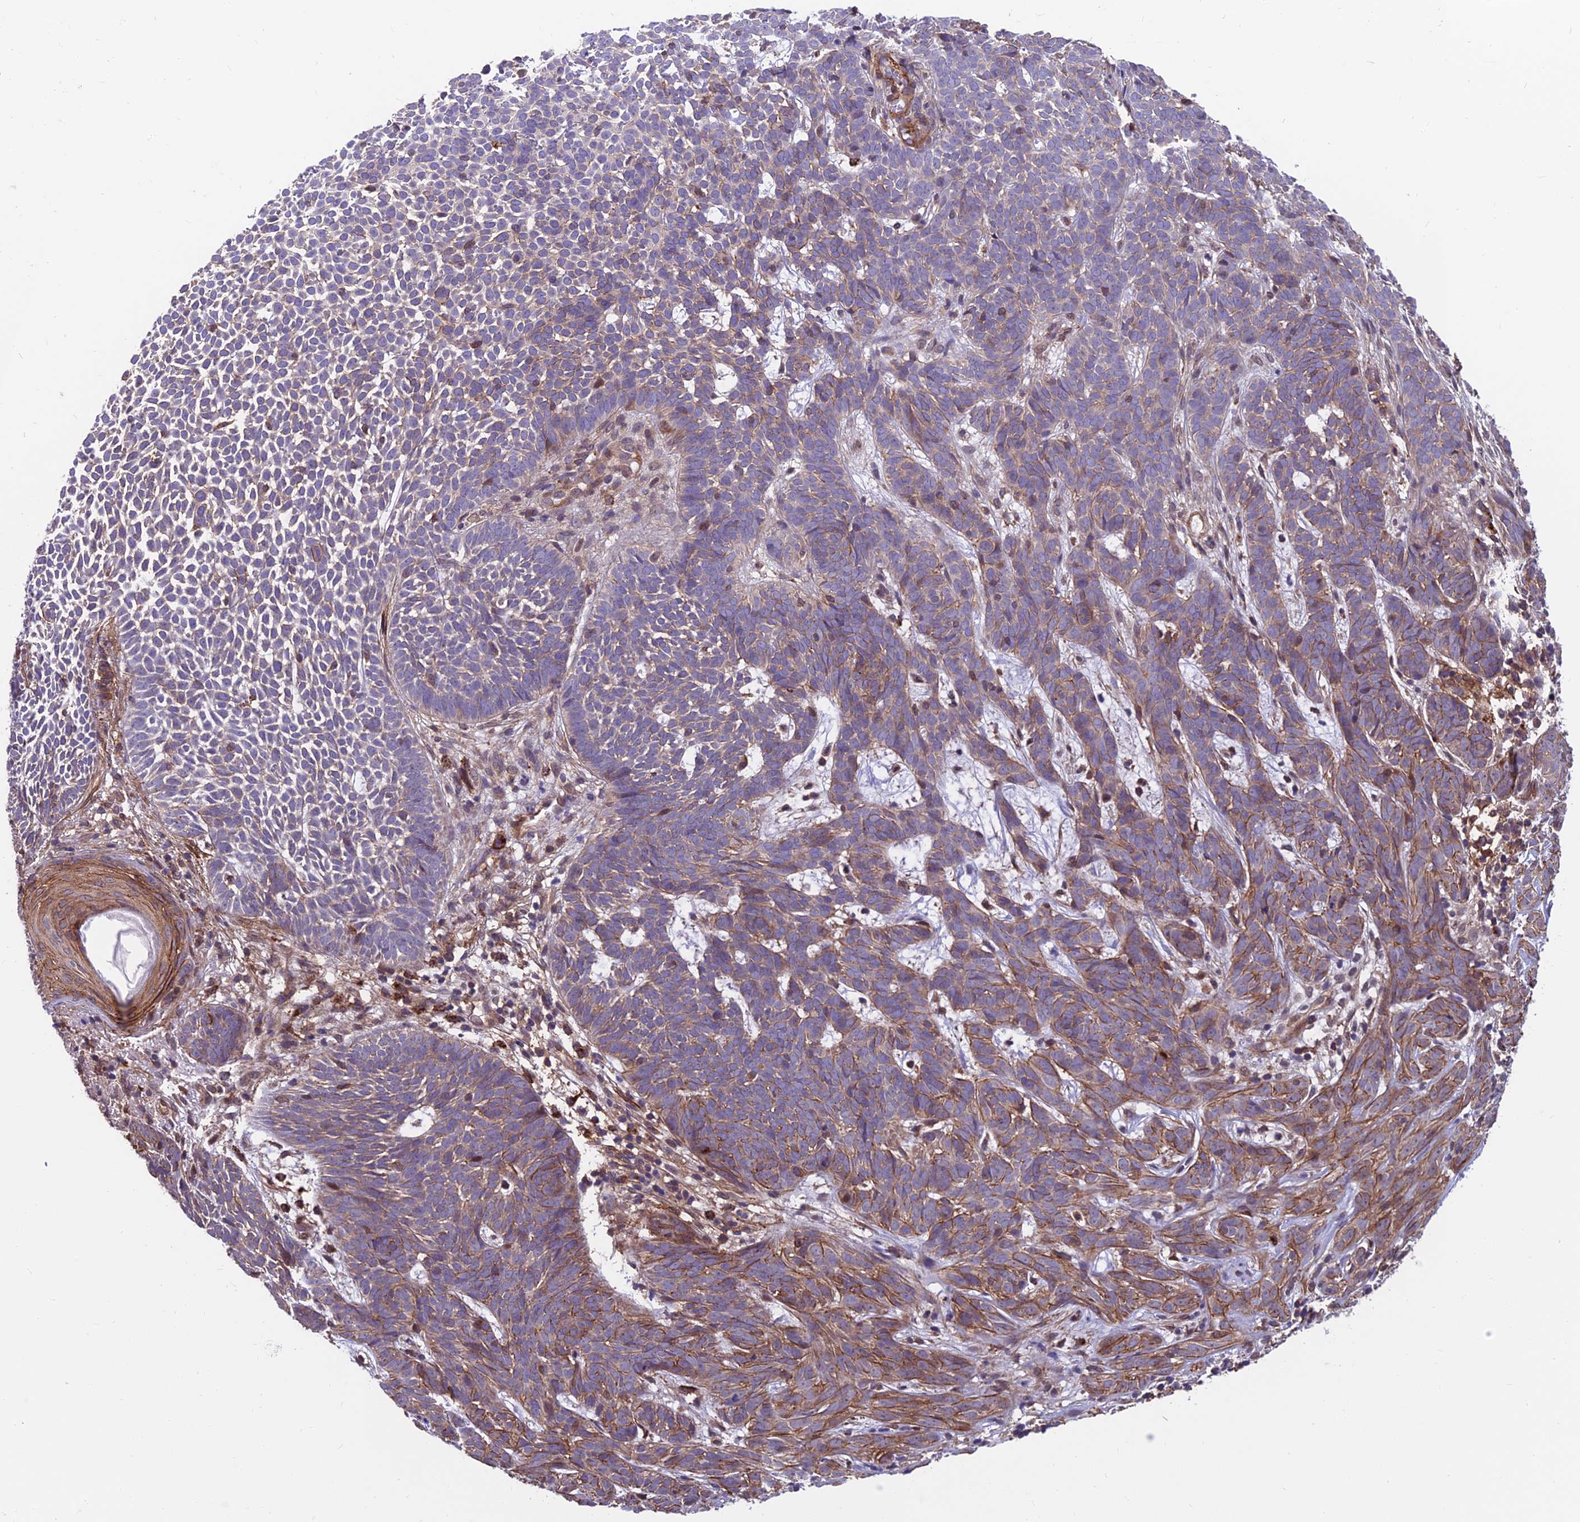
{"staining": {"intensity": "weak", "quantity": "25%-75%", "location": "cytoplasmic/membranous"}, "tissue": "skin cancer", "cell_type": "Tumor cells", "image_type": "cancer", "snomed": [{"axis": "morphology", "description": "Basal cell carcinoma"}, {"axis": "topography", "description": "Skin"}], "caption": "Immunohistochemical staining of skin cancer displays low levels of weak cytoplasmic/membranous protein positivity in about 25%-75% of tumor cells.", "gene": "RTN4RL1", "patient": {"sex": "female", "age": 78}}